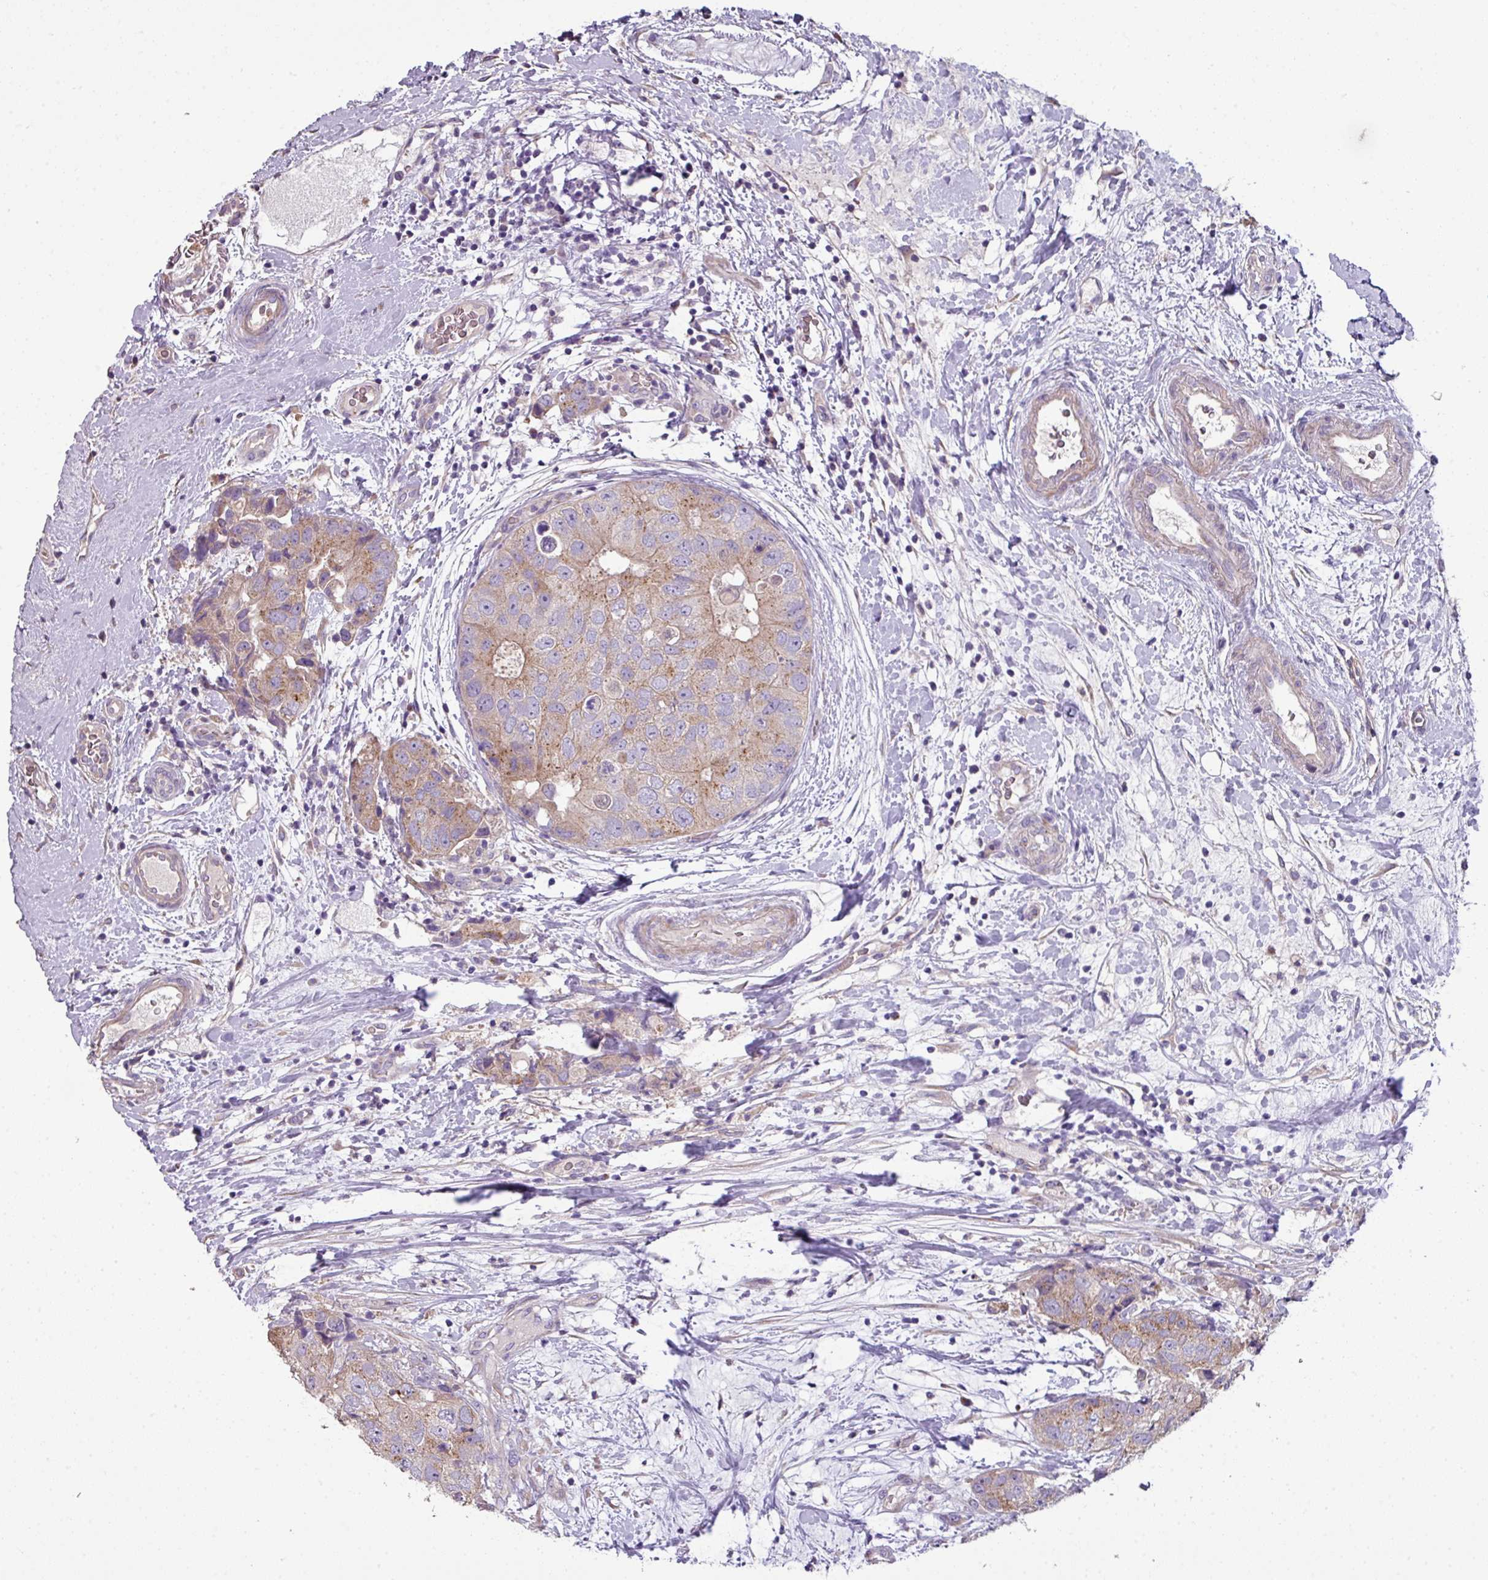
{"staining": {"intensity": "weak", "quantity": ">75%", "location": "cytoplasmic/membranous"}, "tissue": "breast cancer", "cell_type": "Tumor cells", "image_type": "cancer", "snomed": [{"axis": "morphology", "description": "Duct carcinoma"}, {"axis": "topography", "description": "Breast"}], "caption": "A photomicrograph of breast intraductal carcinoma stained for a protein demonstrates weak cytoplasmic/membranous brown staining in tumor cells. Using DAB (brown) and hematoxylin (blue) stains, captured at high magnification using brightfield microscopy.", "gene": "LRRC9", "patient": {"sex": "female", "age": 62}}